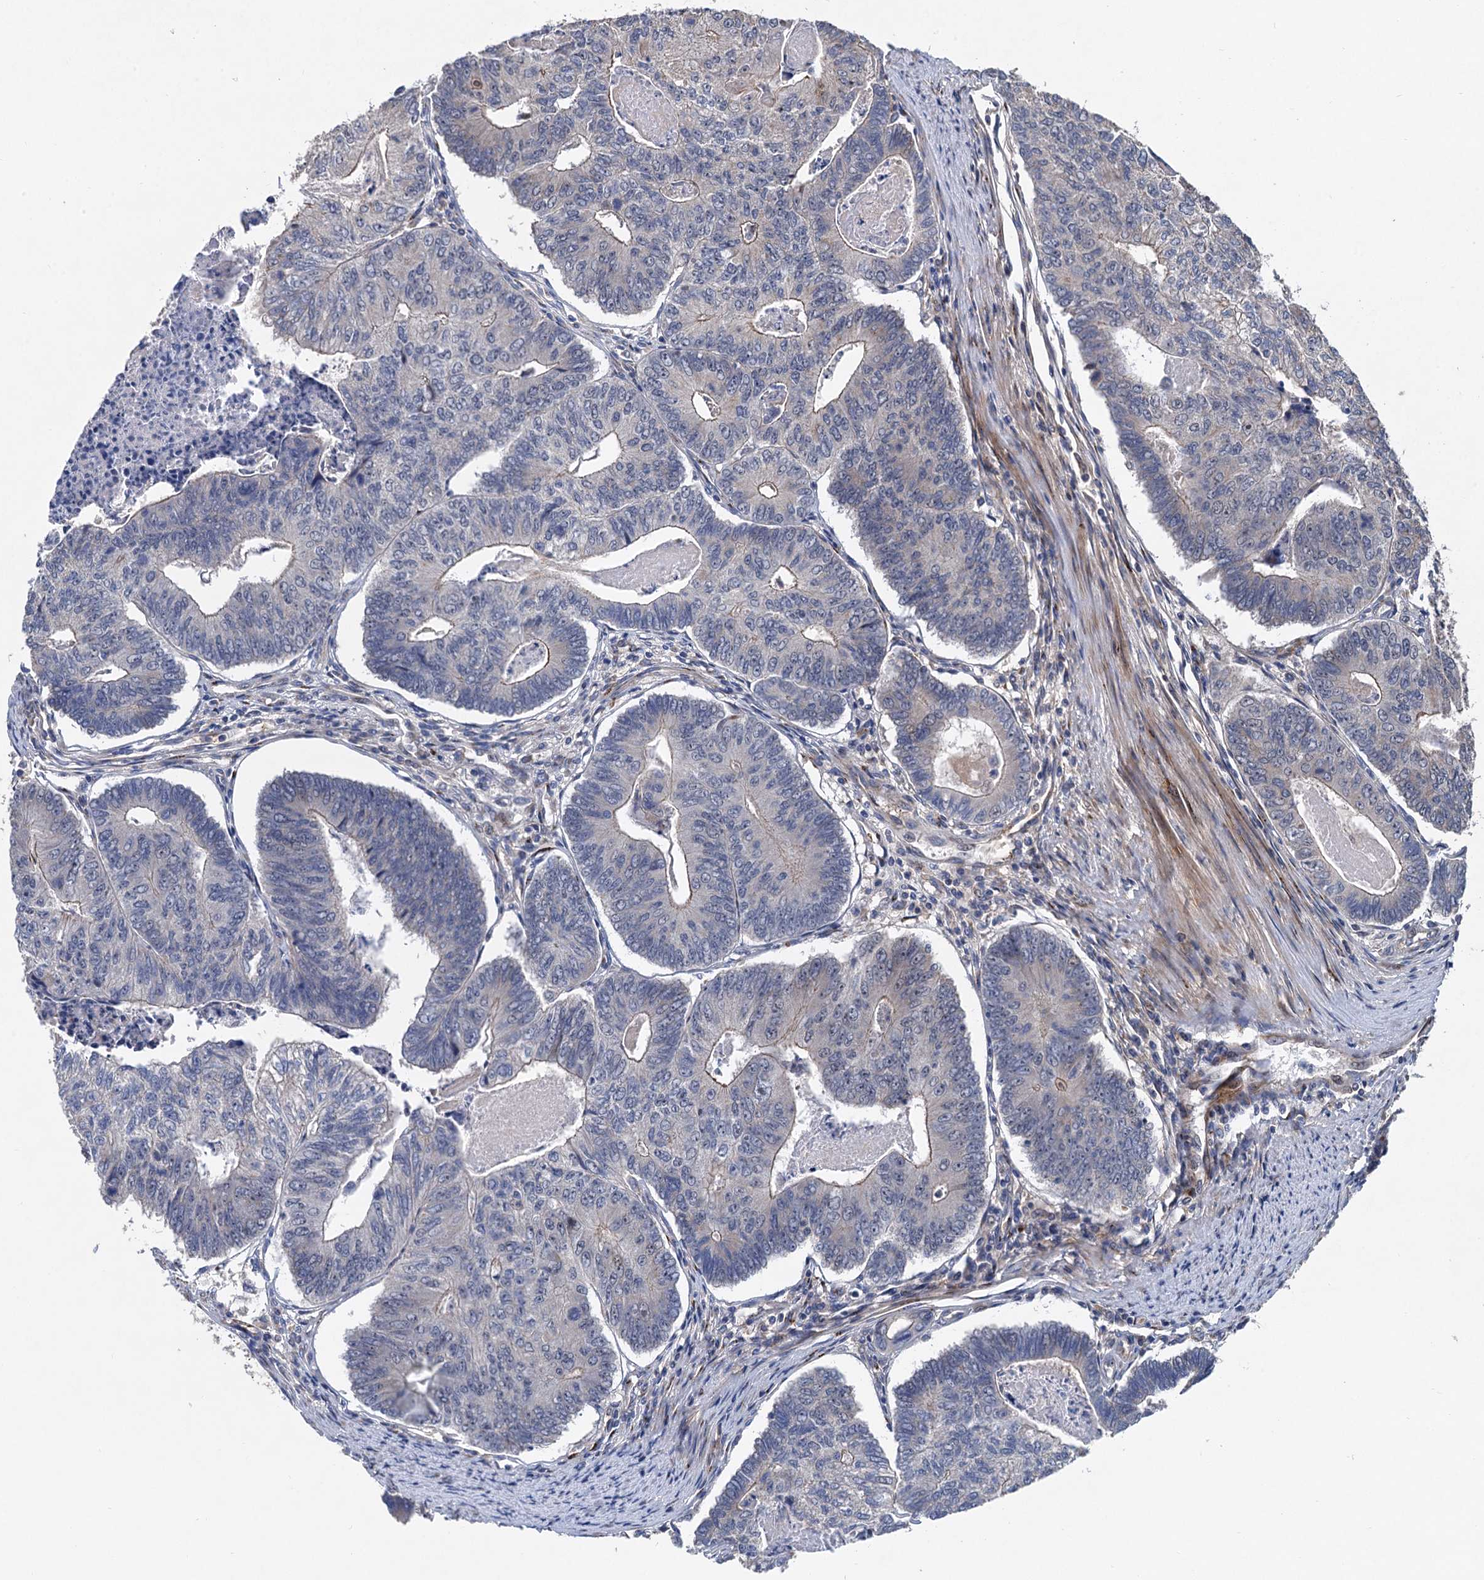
{"staining": {"intensity": "moderate", "quantity": "<25%", "location": "cytoplasmic/membranous"}, "tissue": "colorectal cancer", "cell_type": "Tumor cells", "image_type": "cancer", "snomed": [{"axis": "morphology", "description": "Adenocarcinoma, NOS"}, {"axis": "topography", "description": "Colon"}], "caption": "A micrograph of human colorectal adenocarcinoma stained for a protein reveals moderate cytoplasmic/membranous brown staining in tumor cells.", "gene": "TRAF7", "patient": {"sex": "female", "age": 67}}